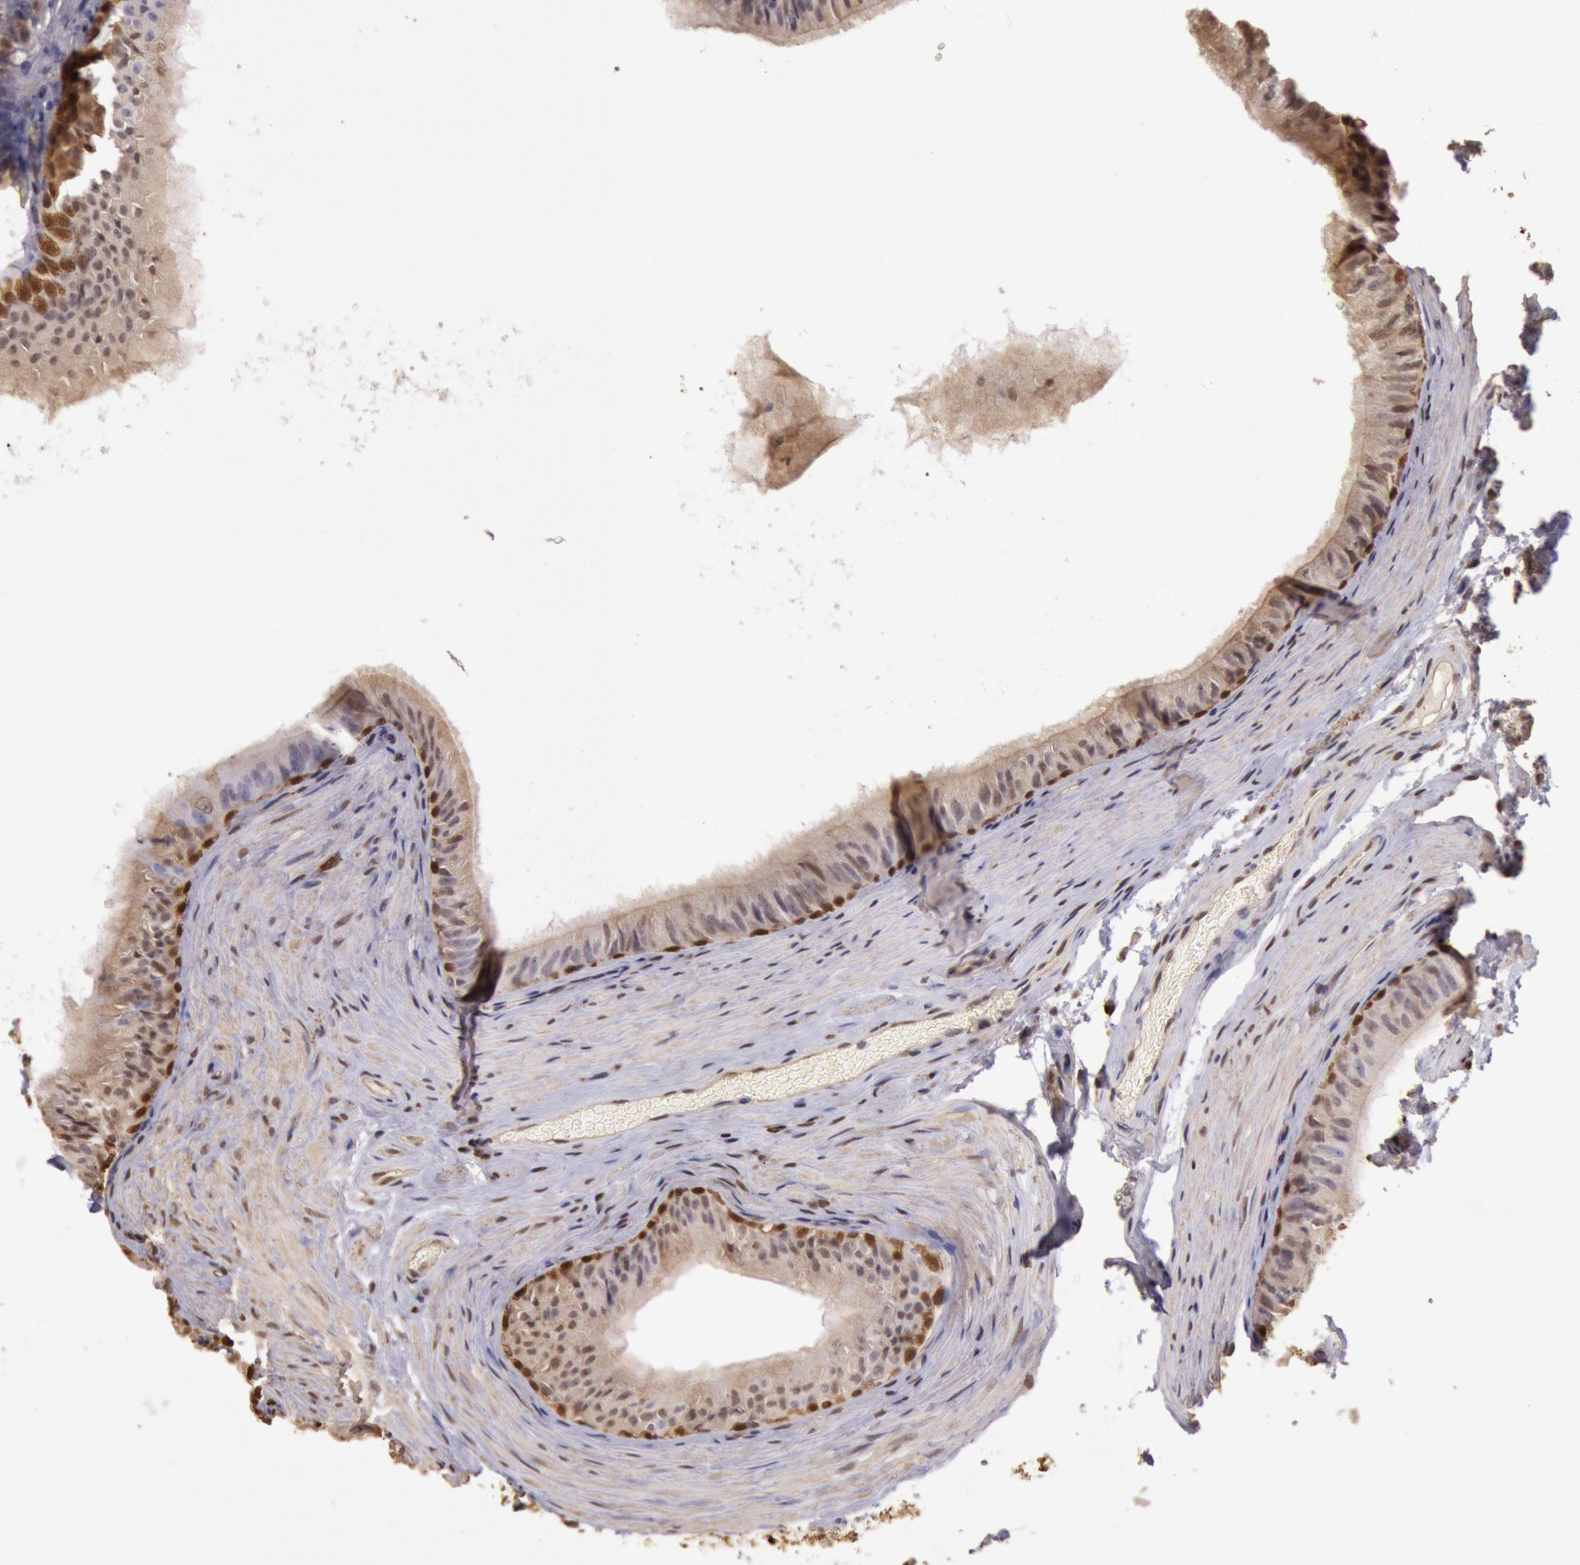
{"staining": {"intensity": "moderate", "quantity": ">75%", "location": "cytoplasmic/membranous,nuclear"}, "tissue": "epididymis", "cell_type": "Glandular cells", "image_type": "normal", "snomed": [{"axis": "morphology", "description": "Normal tissue, NOS"}, {"axis": "topography", "description": "Testis"}, {"axis": "topography", "description": "Epididymis"}], "caption": "The immunohistochemical stain labels moderate cytoplasmic/membranous,nuclear expression in glandular cells of benign epididymis. Nuclei are stained in blue.", "gene": "SOD1", "patient": {"sex": "male", "age": 36}}